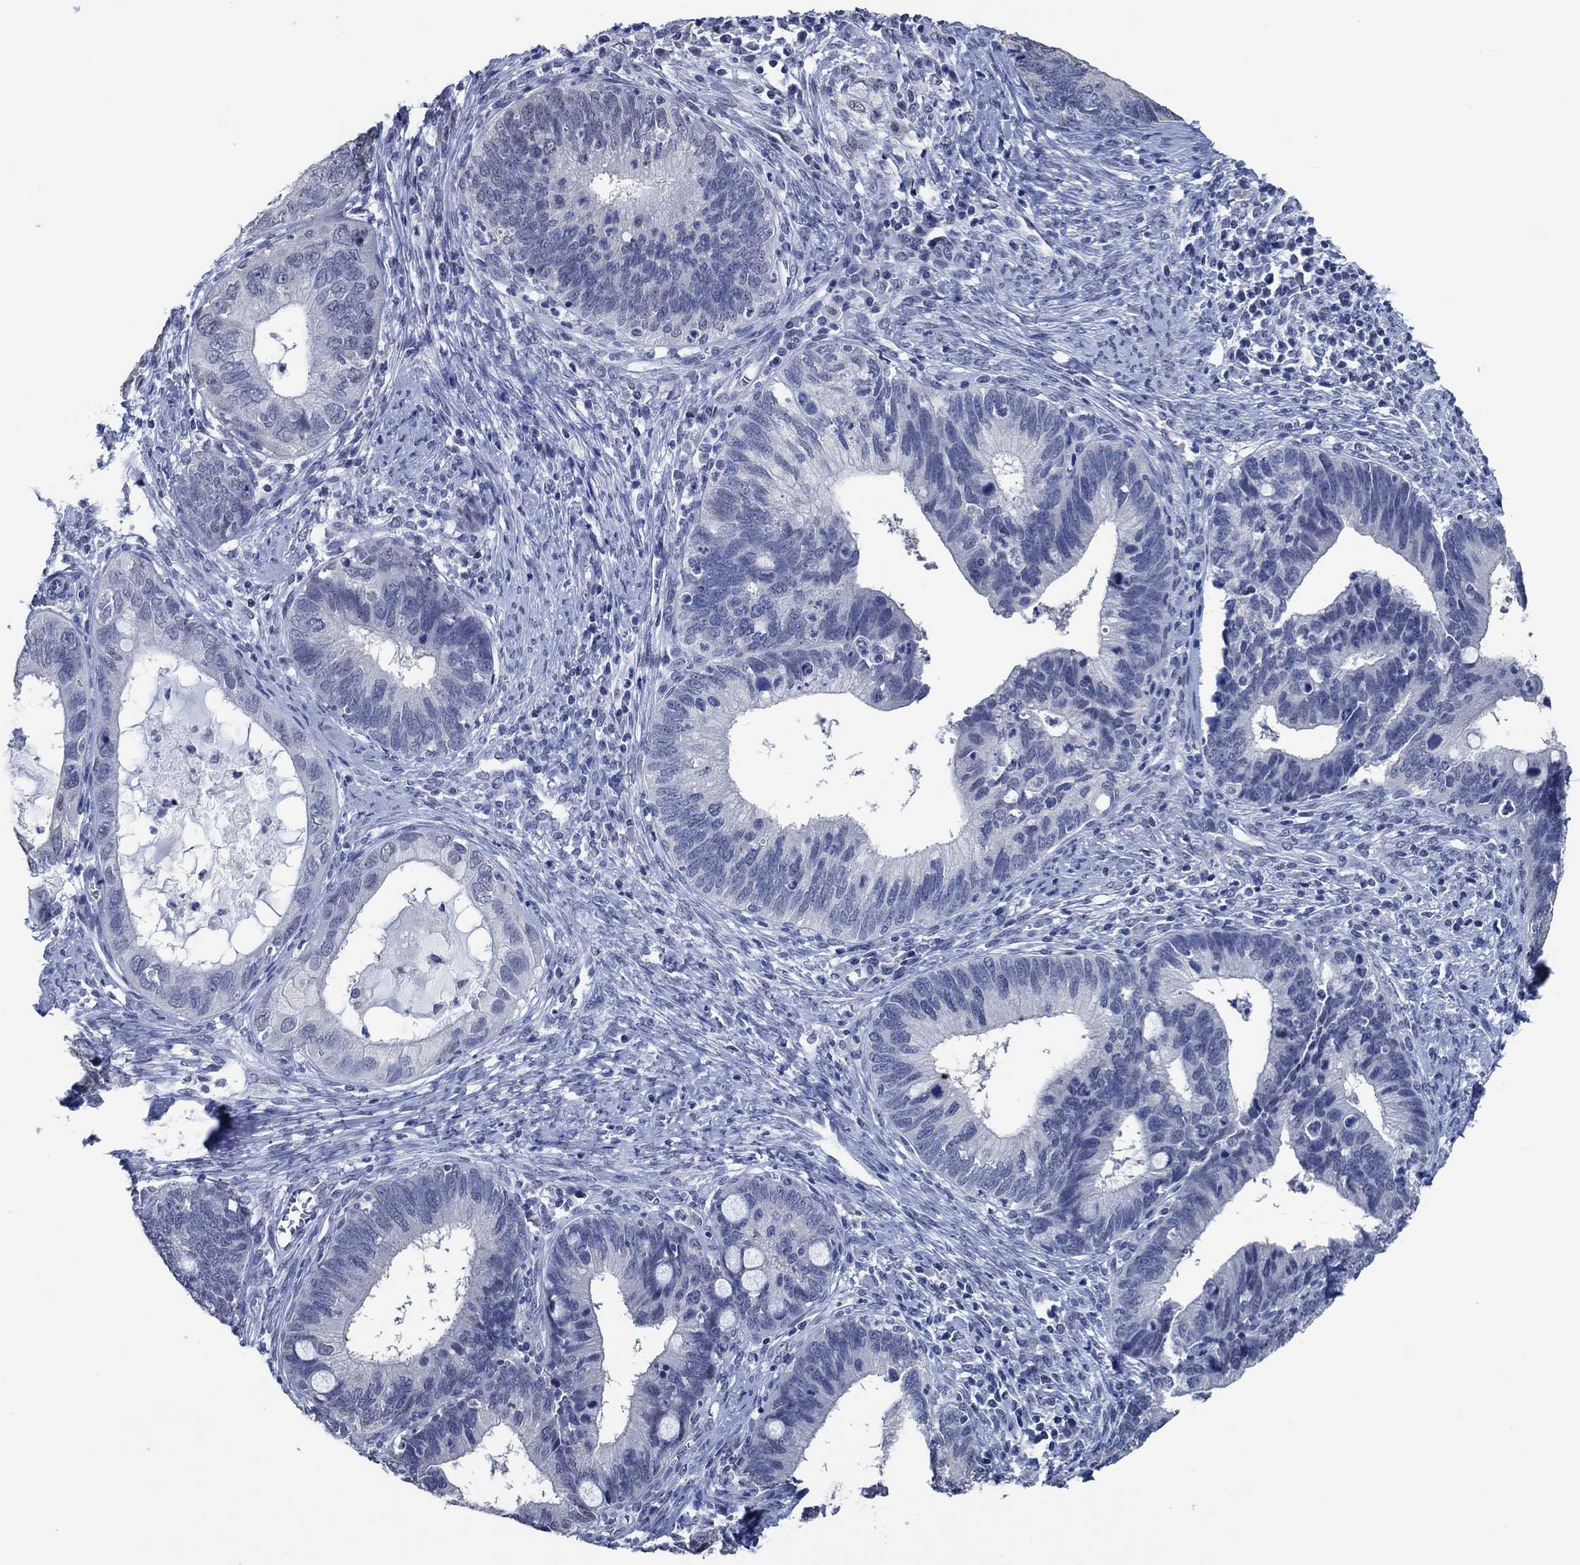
{"staining": {"intensity": "negative", "quantity": "none", "location": "none"}, "tissue": "cervical cancer", "cell_type": "Tumor cells", "image_type": "cancer", "snomed": [{"axis": "morphology", "description": "Adenocarcinoma, NOS"}, {"axis": "topography", "description": "Cervix"}], "caption": "A high-resolution photomicrograph shows immunohistochemistry staining of cervical adenocarcinoma, which demonstrates no significant expression in tumor cells. (DAB IHC, high magnification).", "gene": "OBSCN", "patient": {"sex": "female", "age": 42}}